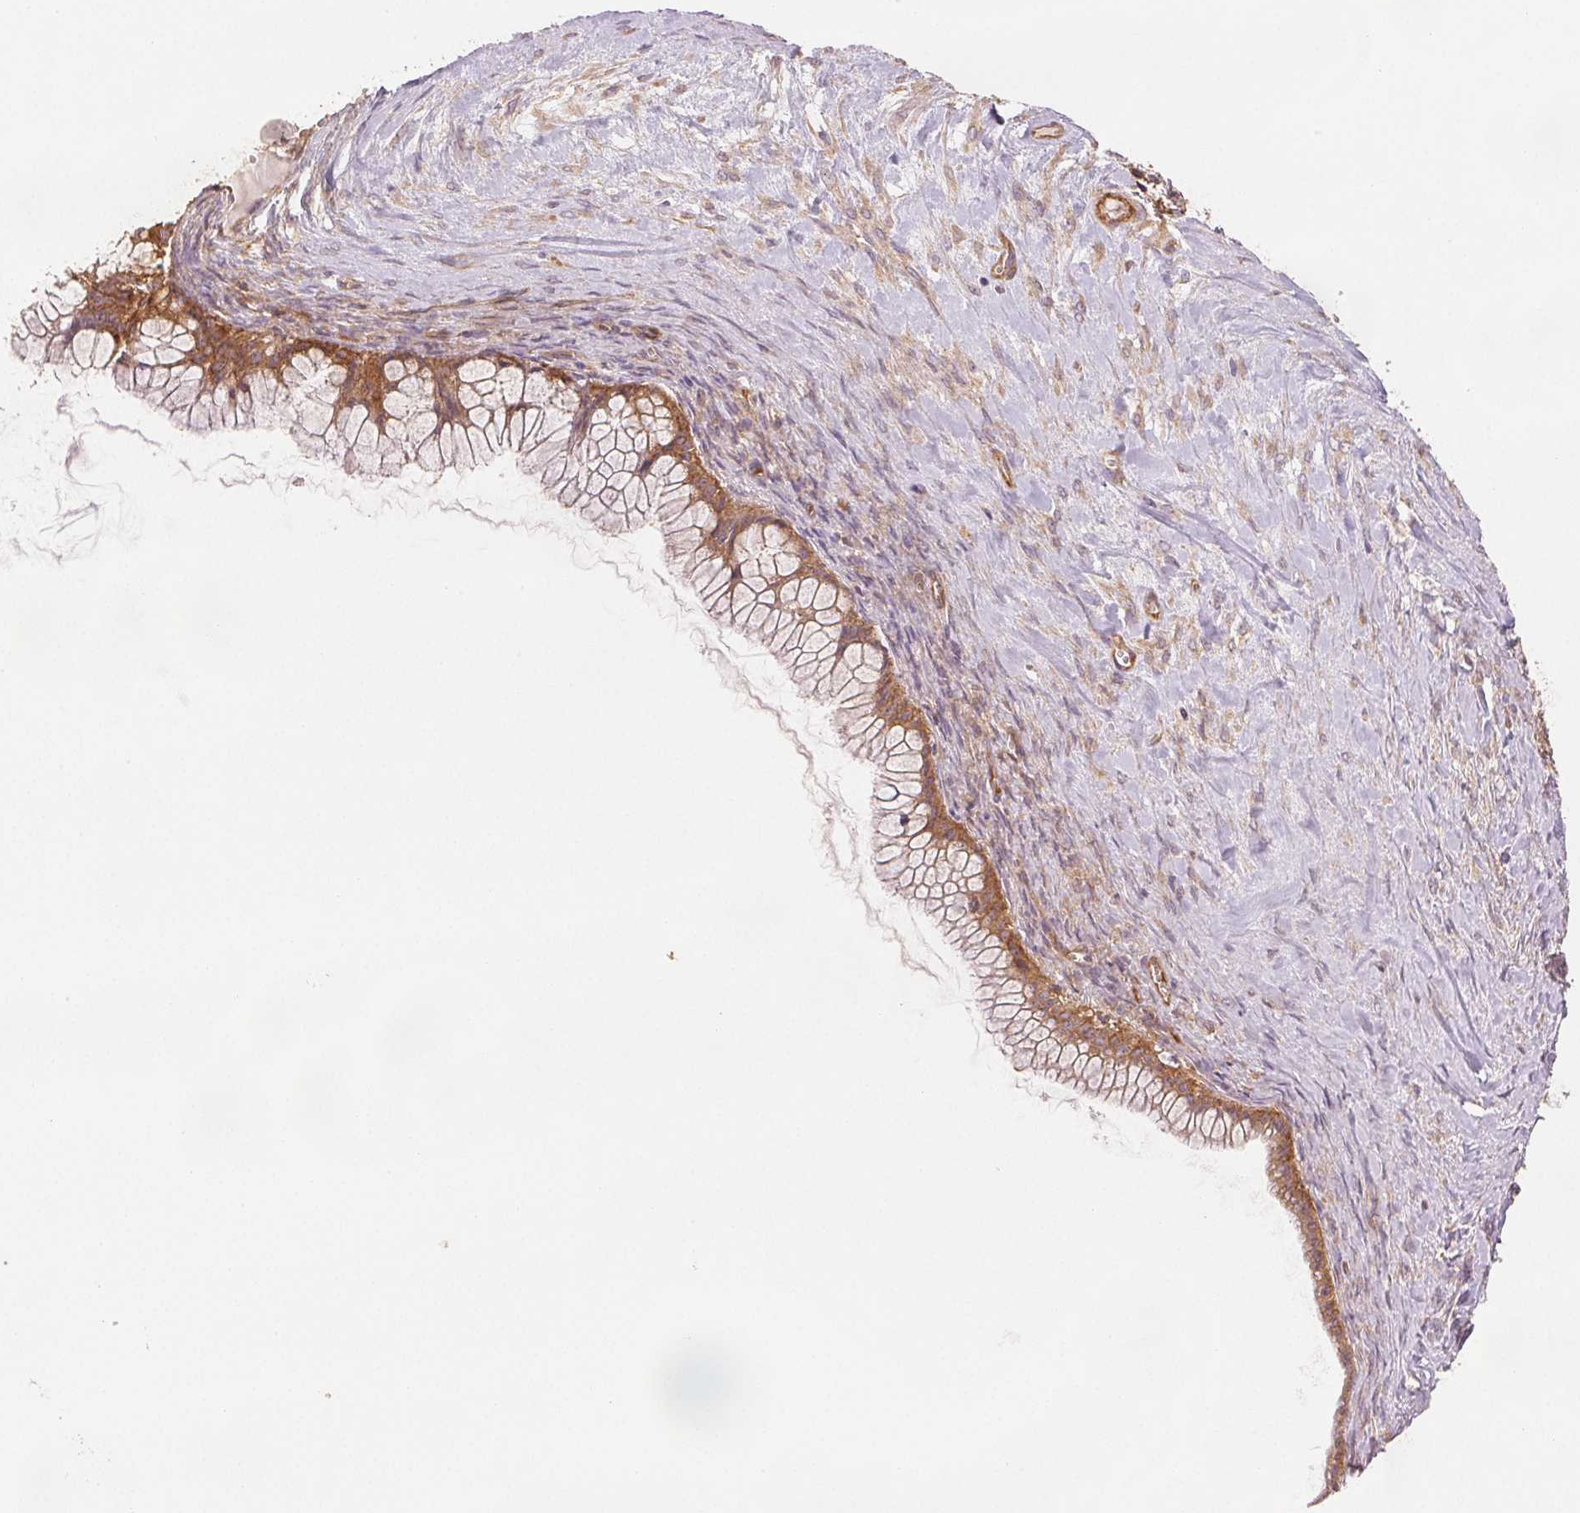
{"staining": {"intensity": "moderate", "quantity": ">75%", "location": "cytoplasmic/membranous"}, "tissue": "ovarian cancer", "cell_type": "Tumor cells", "image_type": "cancer", "snomed": [{"axis": "morphology", "description": "Cystadenocarcinoma, mucinous, NOS"}, {"axis": "topography", "description": "Ovary"}], "caption": "Moderate cytoplasmic/membranous expression is present in approximately >75% of tumor cells in ovarian cancer.", "gene": "DIAPH2", "patient": {"sex": "female", "age": 41}}